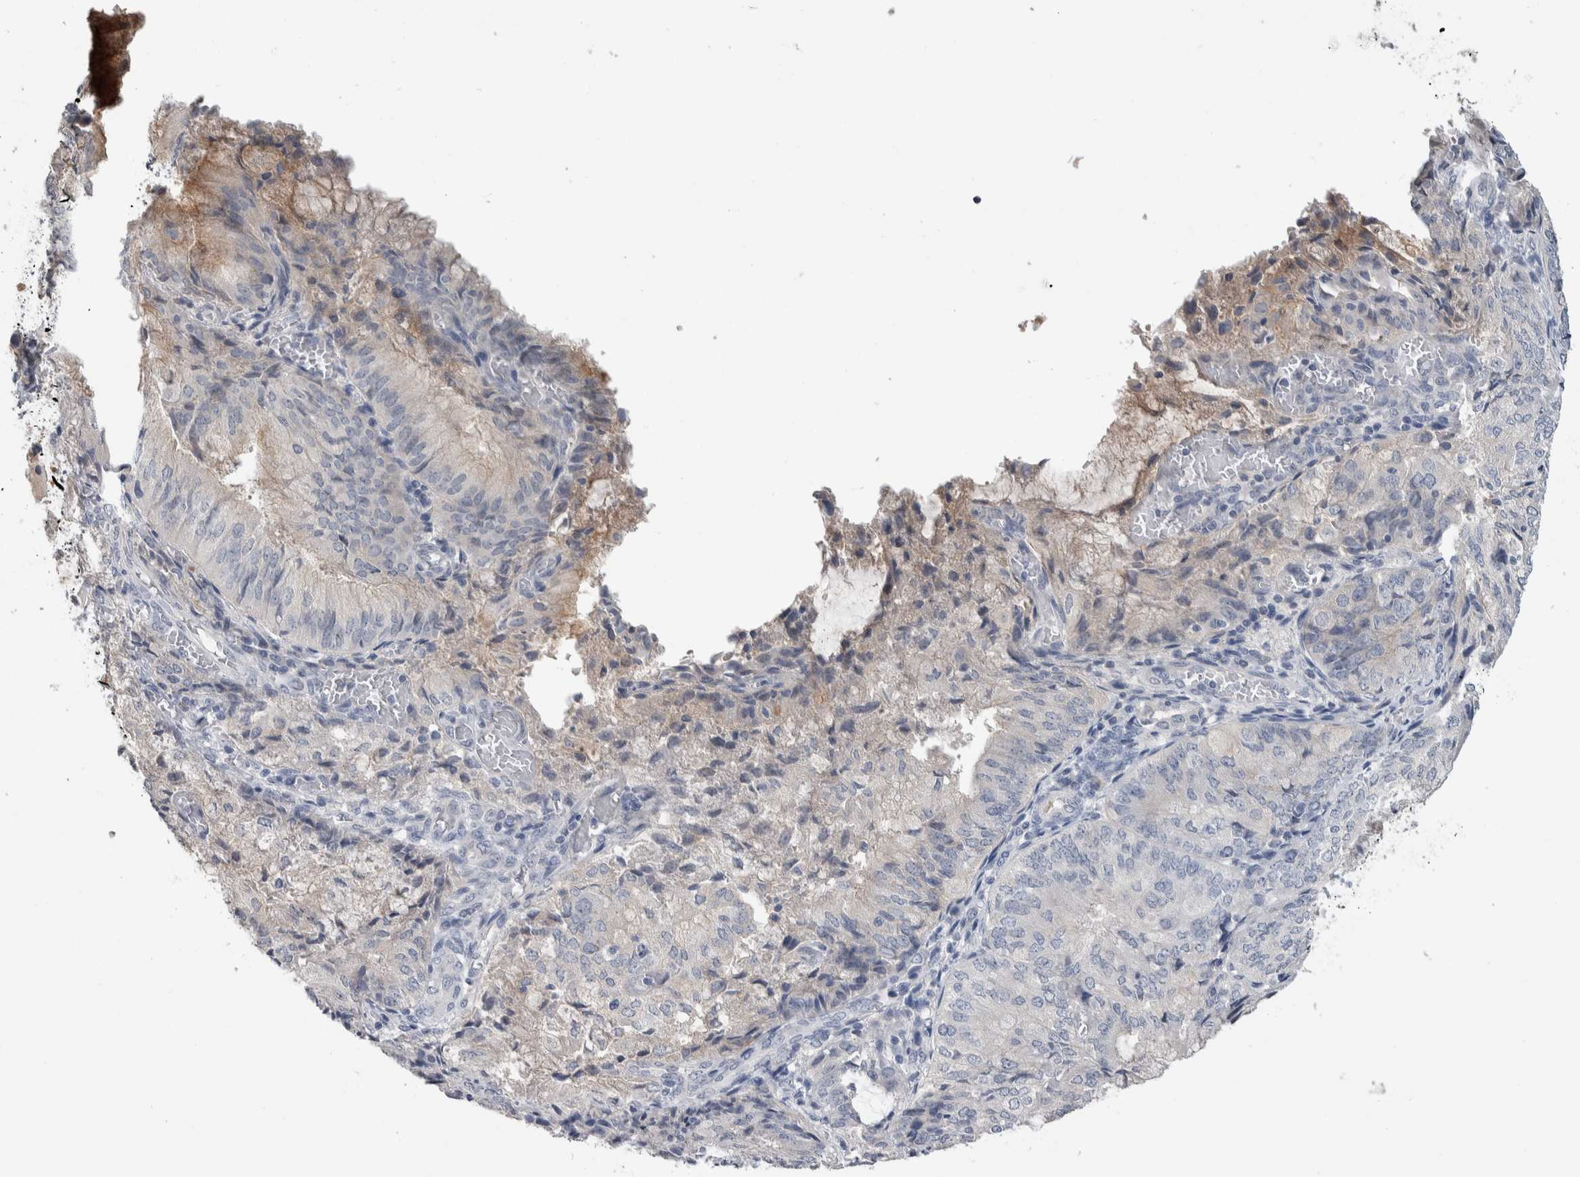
{"staining": {"intensity": "negative", "quantity": "none", "location": "none"}, "tissue": "endometrial cancer", "cell_type": "Tumor cells", "image_type": "cancer", "snomed": [{"axis": "morphology", "description": "Adenocarcinoma, NOS"}, {"axis": "topography", "description": "Endometrium"}], "caption": "Endometrial cancer (adenocarcinoma) was stained to show a protein in brown. There is no significant expression in tumor cells.", "gene": "TMEM102", "patient": {"sex": "female", "age": 81}}